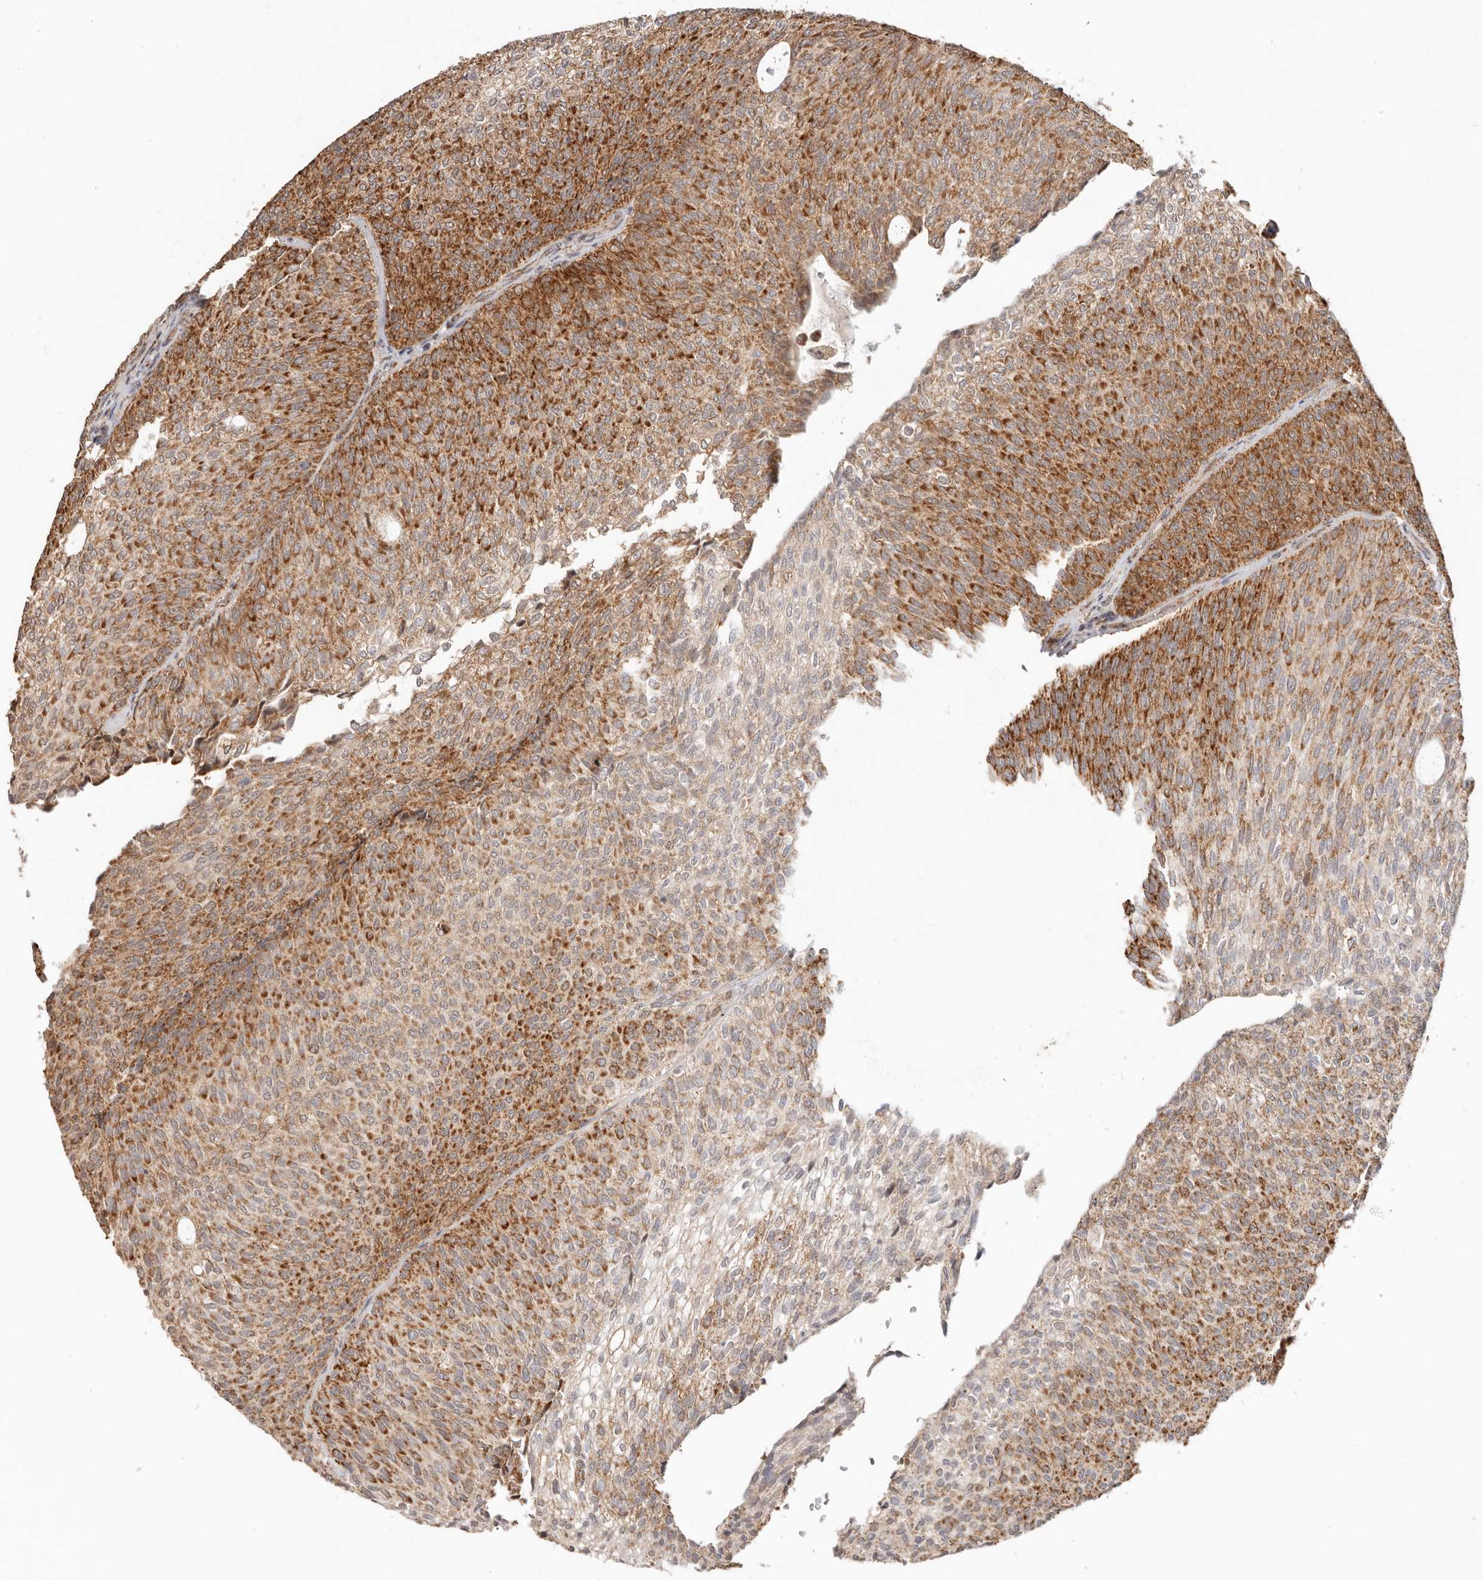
{"staining": {"intensity": "strong", "quantity": "25%-75%", "location": "cytoplasmic/membranous"}, "tissue": "urothelial cancer", "cell_type": "Tumor cells", "image_type": "cancer", "snomed": [{"axis": "morphology", "description": "Urothelial carcinoma, Low grade"}, {"axis": "topography", "description": "Urinary bladder"}], "caption": "Urothelial carcinoma (low-grade) stained for a protein reveals strong cytoplasmic/membranous positivity in tumor cells.", "gene": "NDUFB11", "patient": {"sex": "female", "age": 79}}